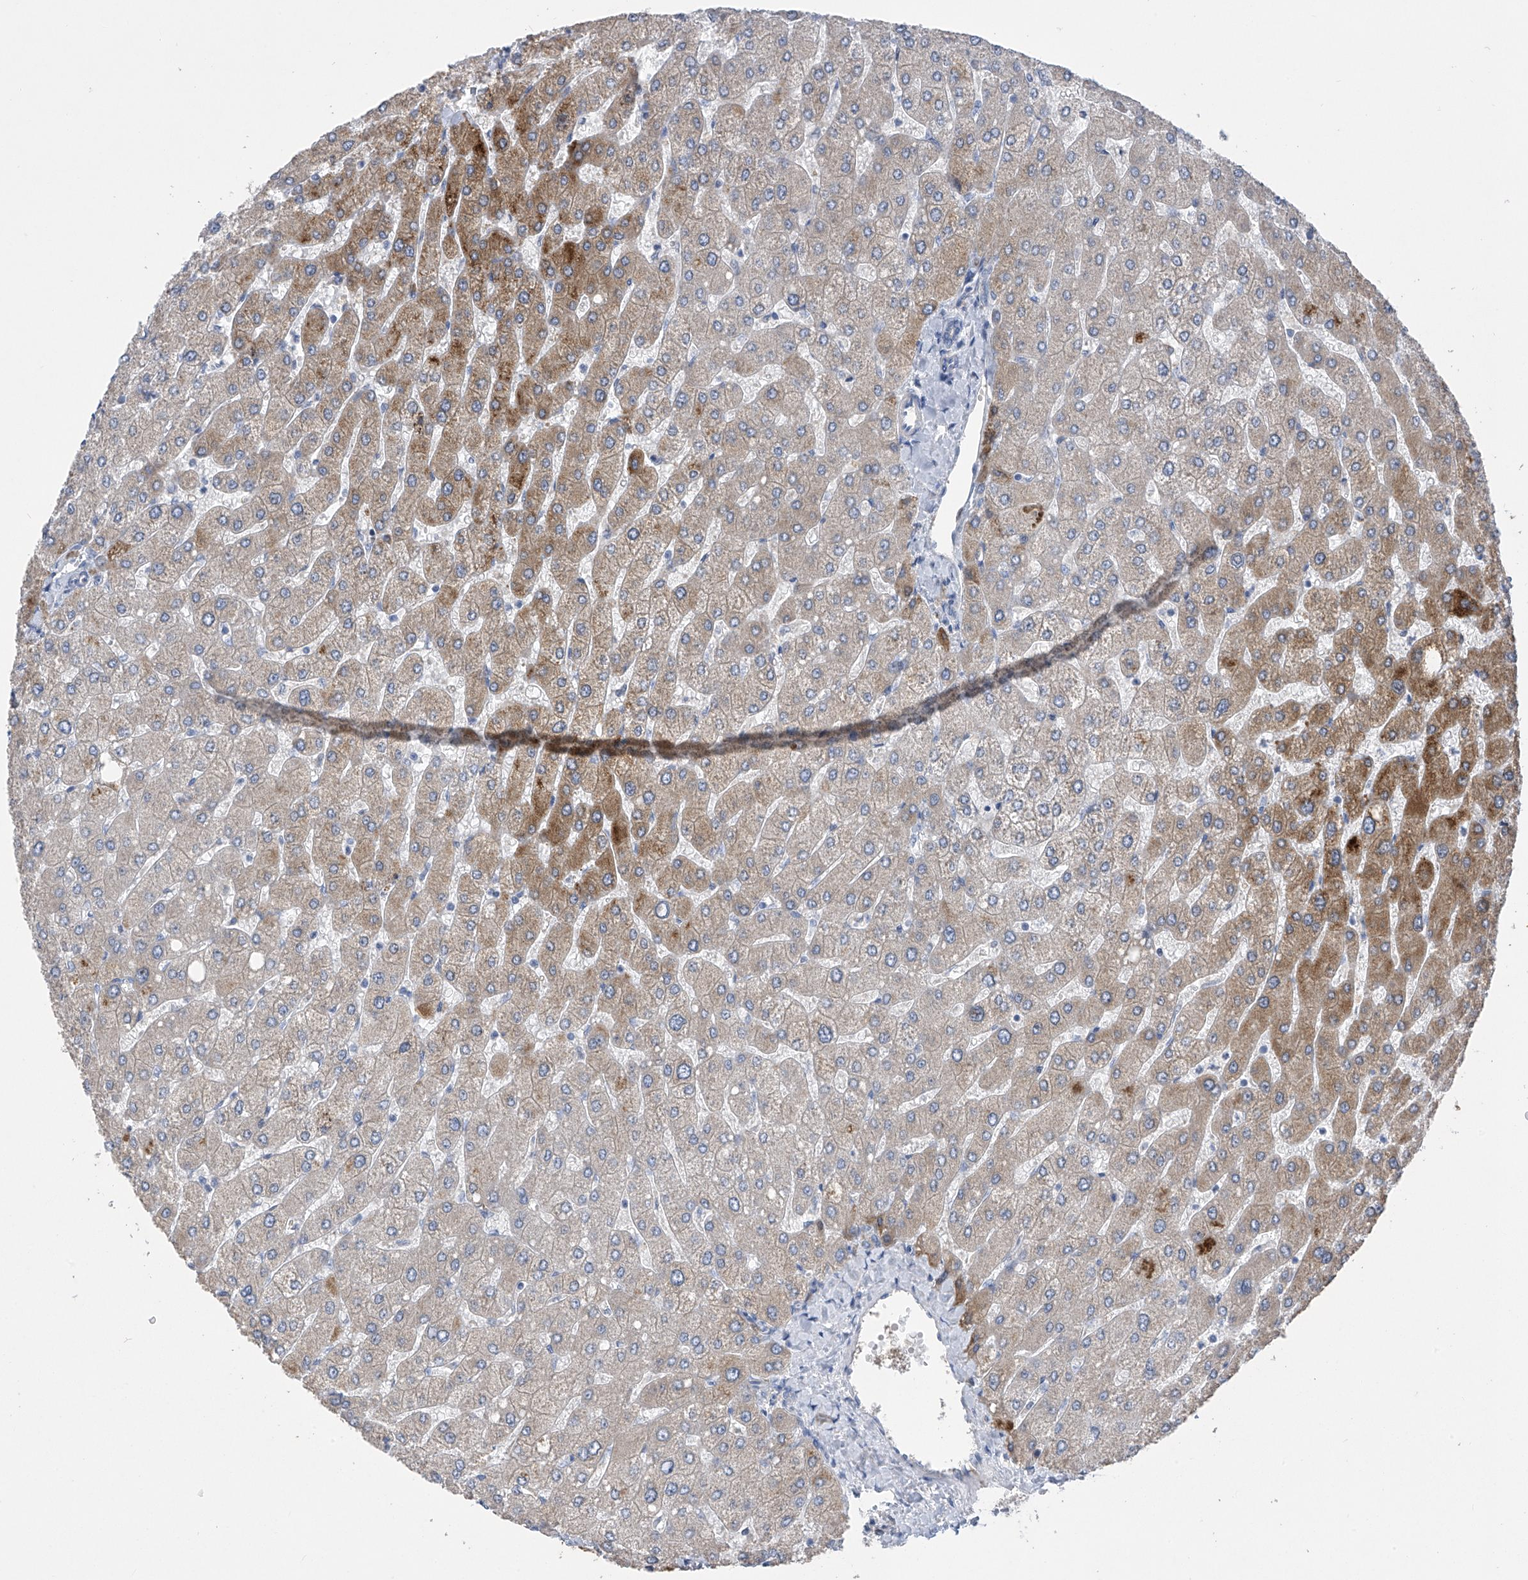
{"staining": {"intensity": "negative", "quantity": "none", "location": "none"}, "tissue": "liver", "cell_type": "Cholangiocytes", "image_type": "normal", "snomed": [{"axis": "morphology", "description": "Normal tissue, NOS"}, {"axis": "topography", "description": "Liver"}], "caption": "The immunohistochemistry (IHC) image has no significant positivity in cholangiocytes of liver. (Stains: DAB (3,3'-diaminobenzidine) immunohistochemistry with hematoxylin counter stain, Microscopy: brightfield microscopy at high magnification).", "gene": "SLCO4A1", "patient": {"sex": "male", "age": 55}}